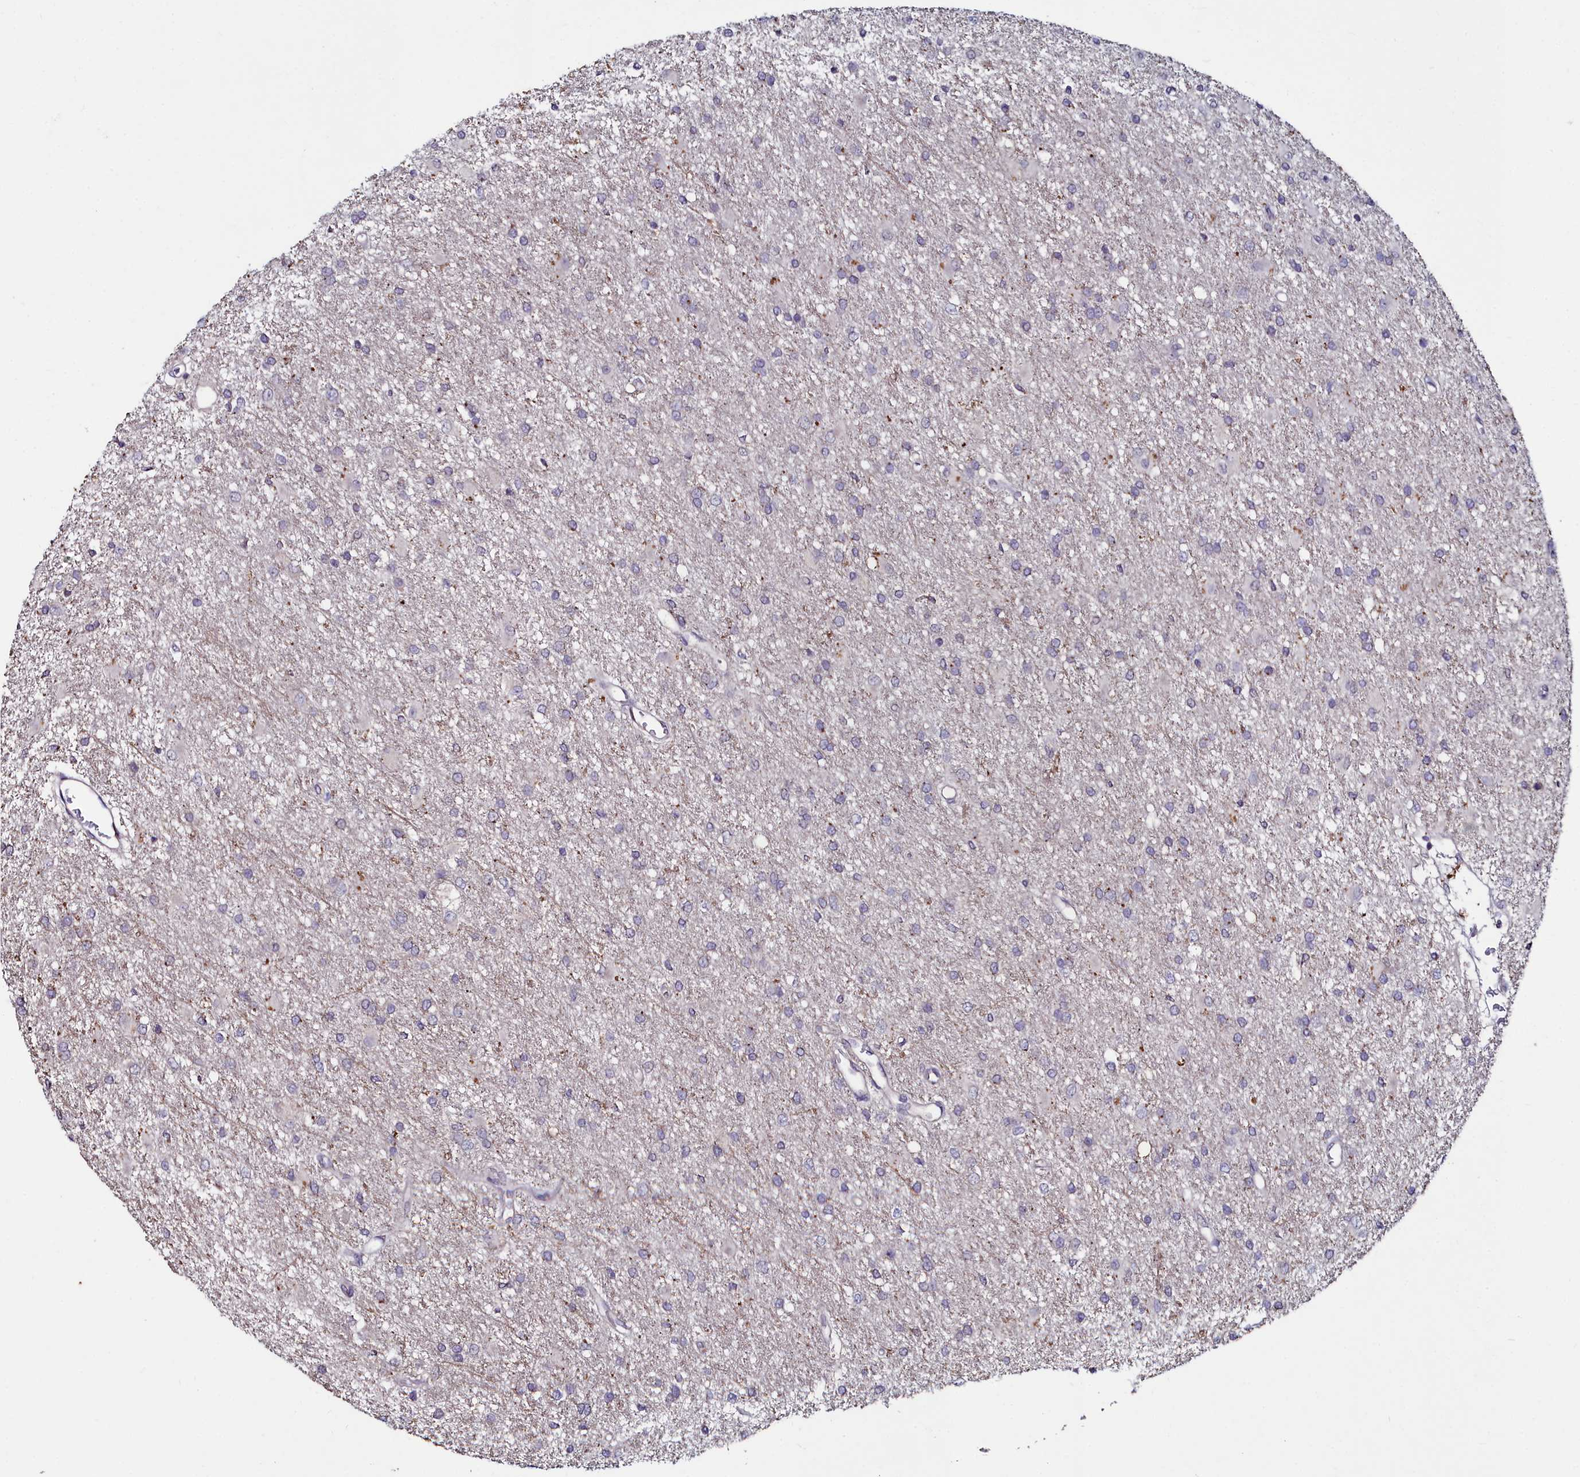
{"staining": {"intensity": "weak", "quantity": "<25%", "location": "nuclear"}, "tissue": "glioma", "cell_type": "Tumor cells", "image_type": "cancer", "snomed": [{"axis": "morphology", "description": "Glioma, malignant, High grade"}, {"axis": "topography", "description": "Brain"}], "caption": "A micrograph of malignant high-grade glioma stained for a protein exhibits no brown staining in tumor cells.", "gene": "AMBRA1", "patient": {"sex": "female", "age": 50}}